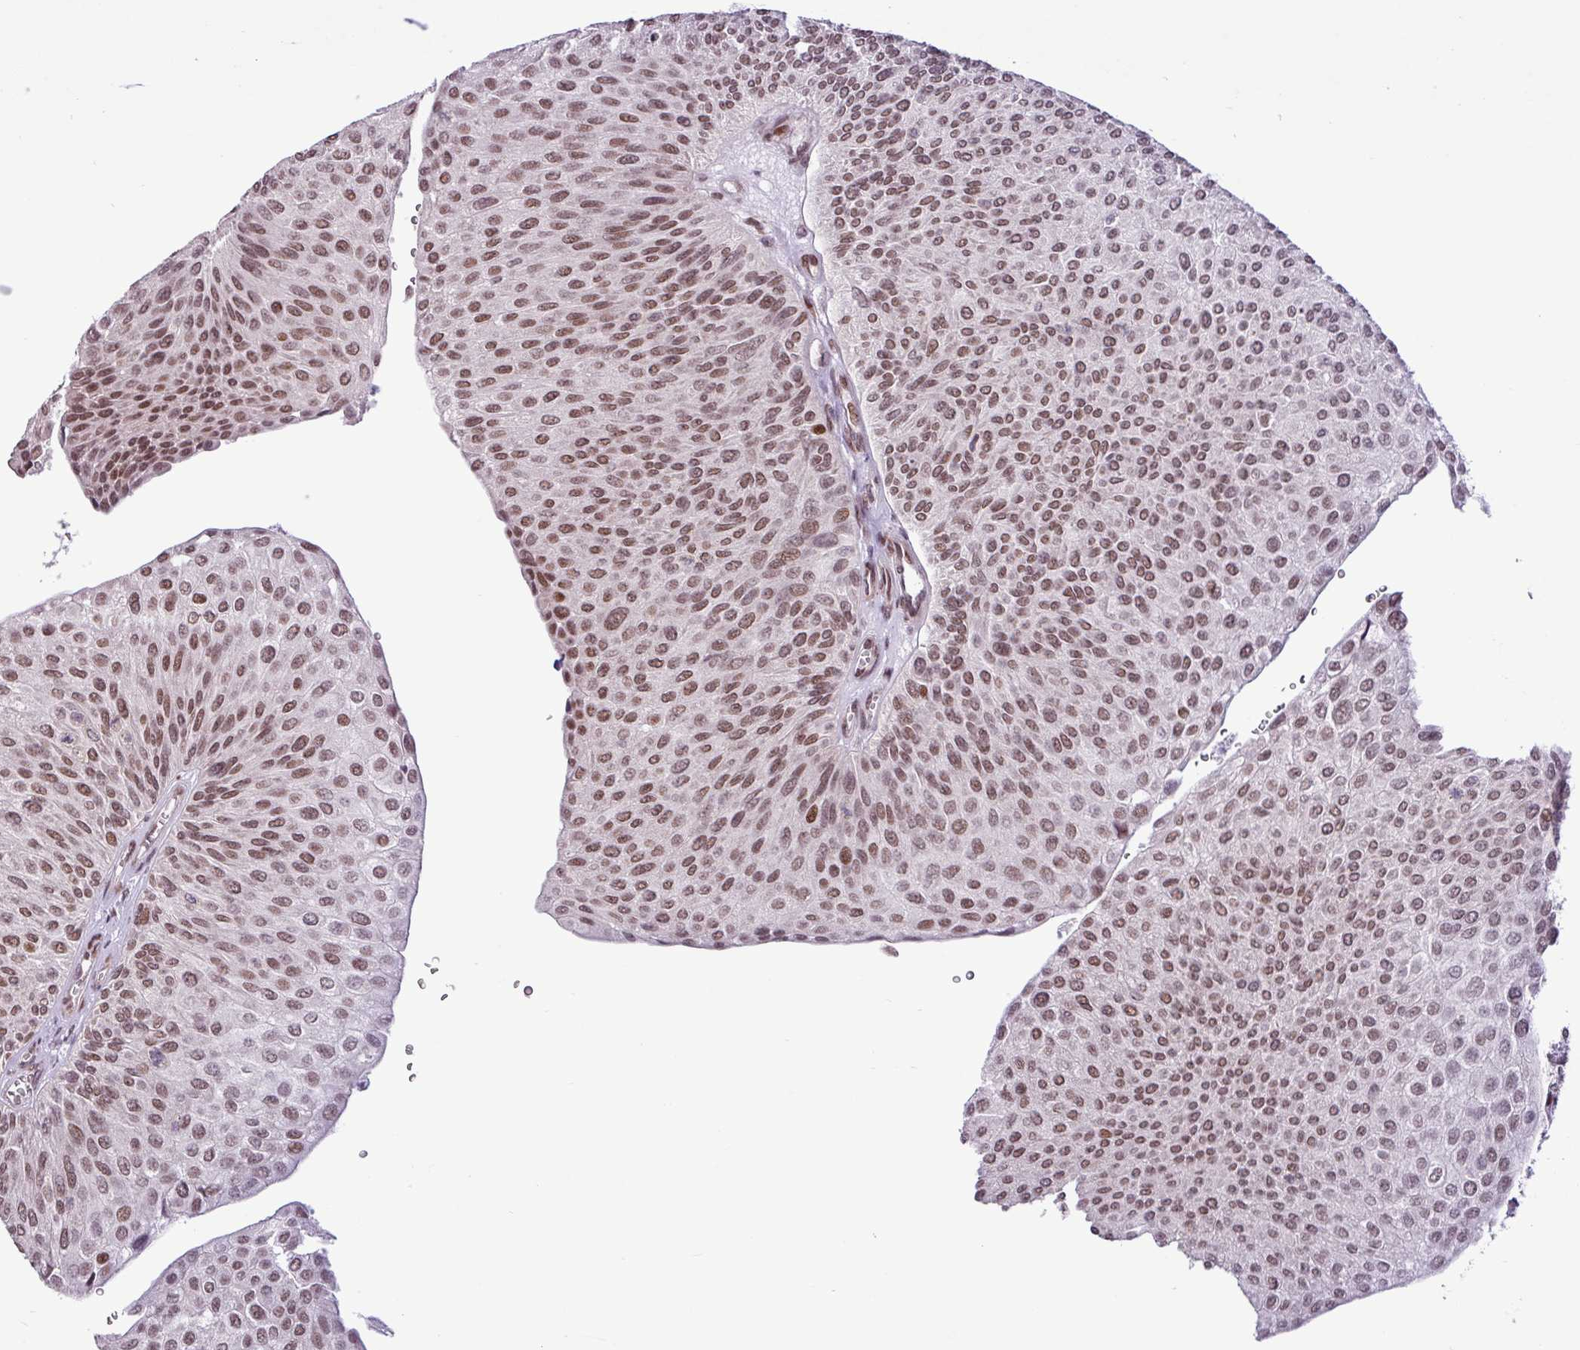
{"staining": {"intensity": "moderate", "quantity": ">75%", "location": "nuclear"}, "tissue": "urothelial cancer", "cell_type": "Tumor cells", "image_type": "cancer", "snomed": [{"axis": "morphology", "description": "Urothelial carcinoma, NOS"}, {"axis": "topography", "description": "Urinary bladder"}], "caption": "Urothelial cancer stained for a protein (brown) displays moderate nuclear positive expression in about >75% of tumor cells.", "gene": "ZNF354A", "patient": {"sex": "male", "age": 67}}